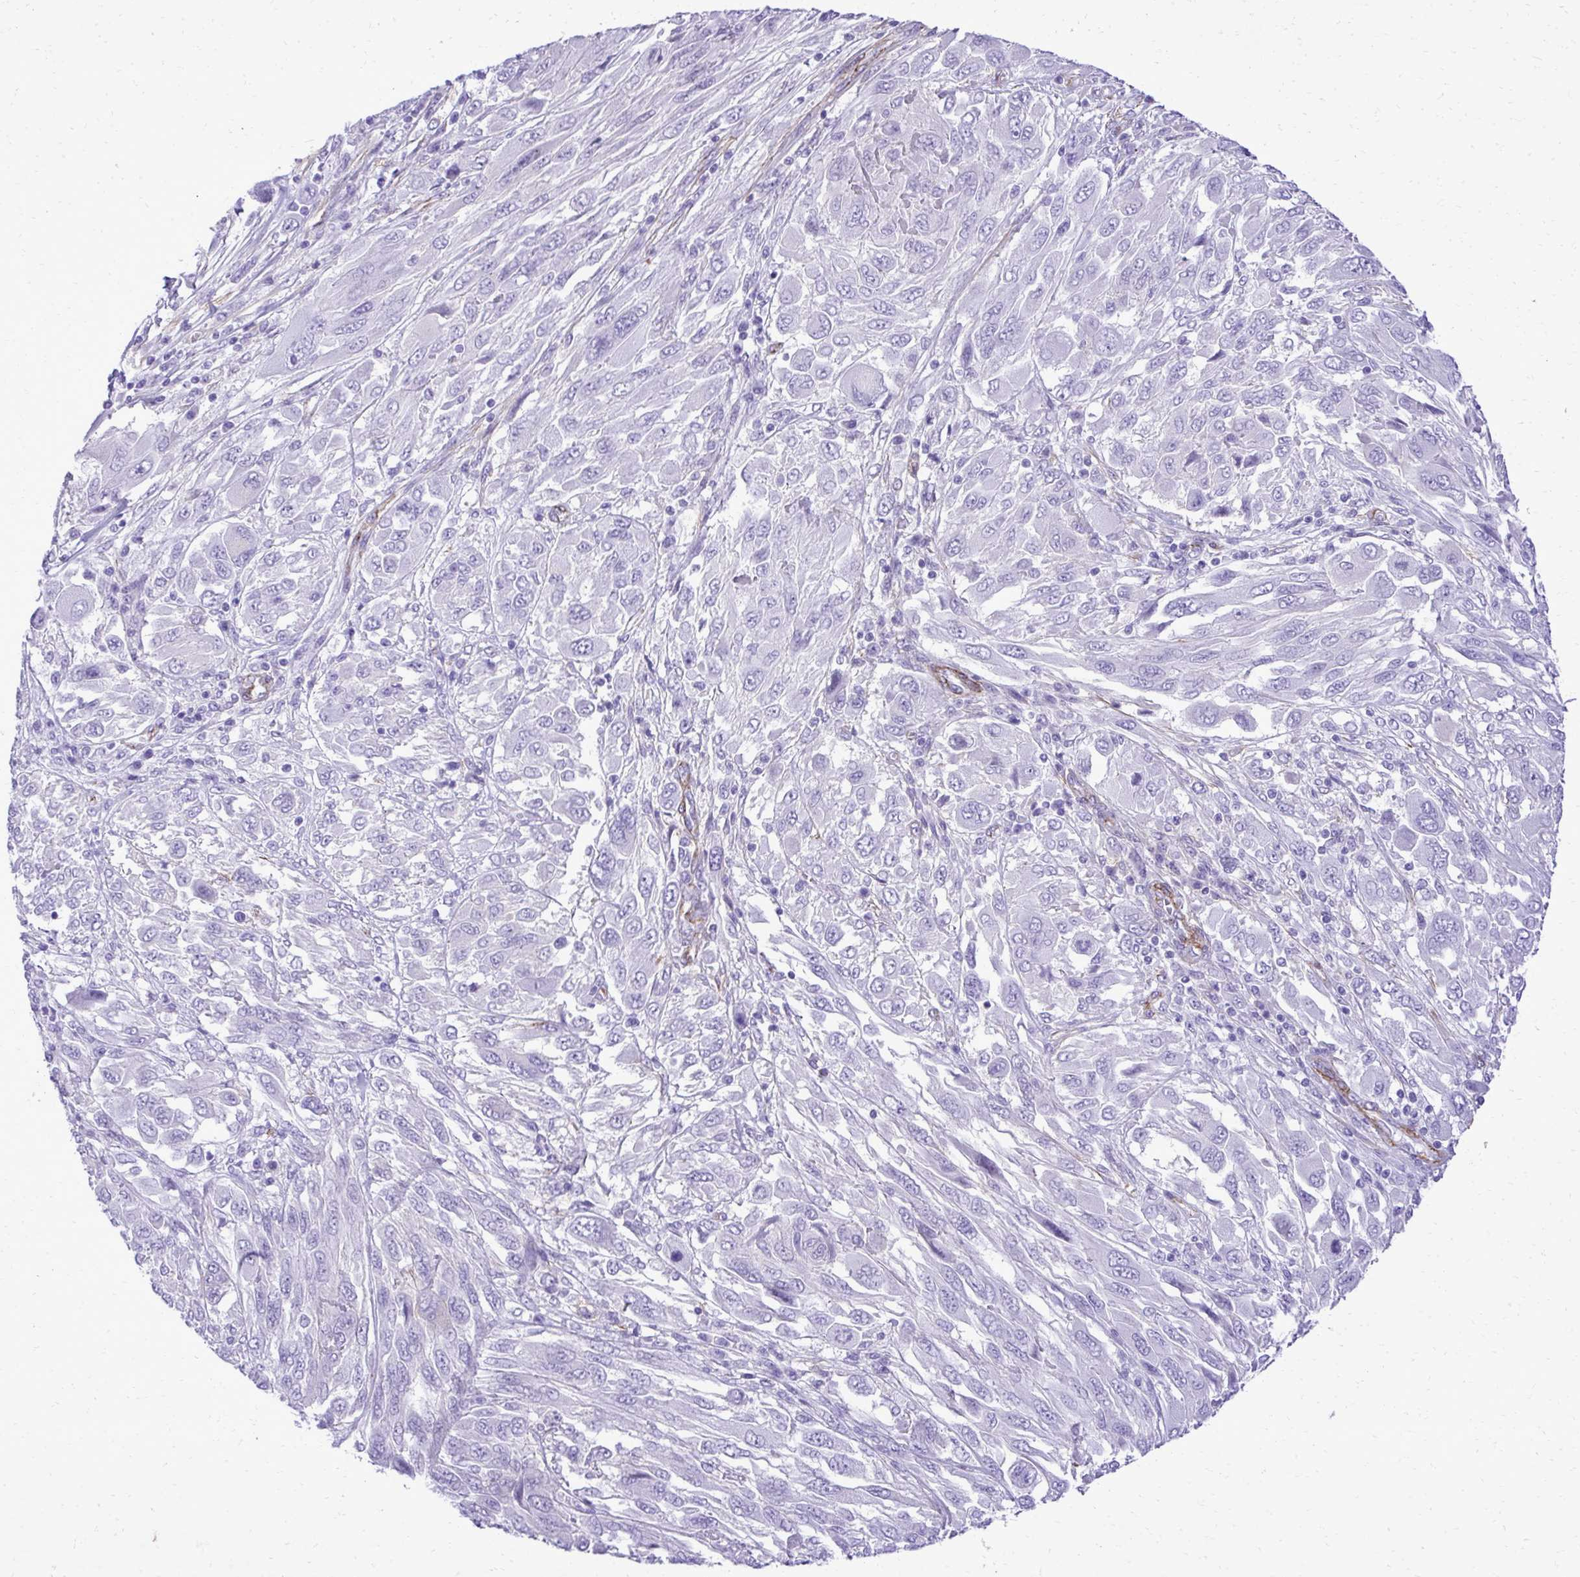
{"staining": {"intensity": "negative", "quantity": "none", "location": "none"}, "tissue": "melanoma", "cell_type": "Tumor cells", "image_type": "cancer", "snomed": [{"axis": "morphology", "description": "Malignant melanoma, NOS"}, {"axis": "topography", "description": "Skin"}], "caption": "IHC photomicrograph of neoplastic tissue: human malignant melanoma stained with DAB exhibits no significant protein positivity in tumor cells.", "gene": "PITPNM3", "patient": {"sex": "female", "age": 91}}